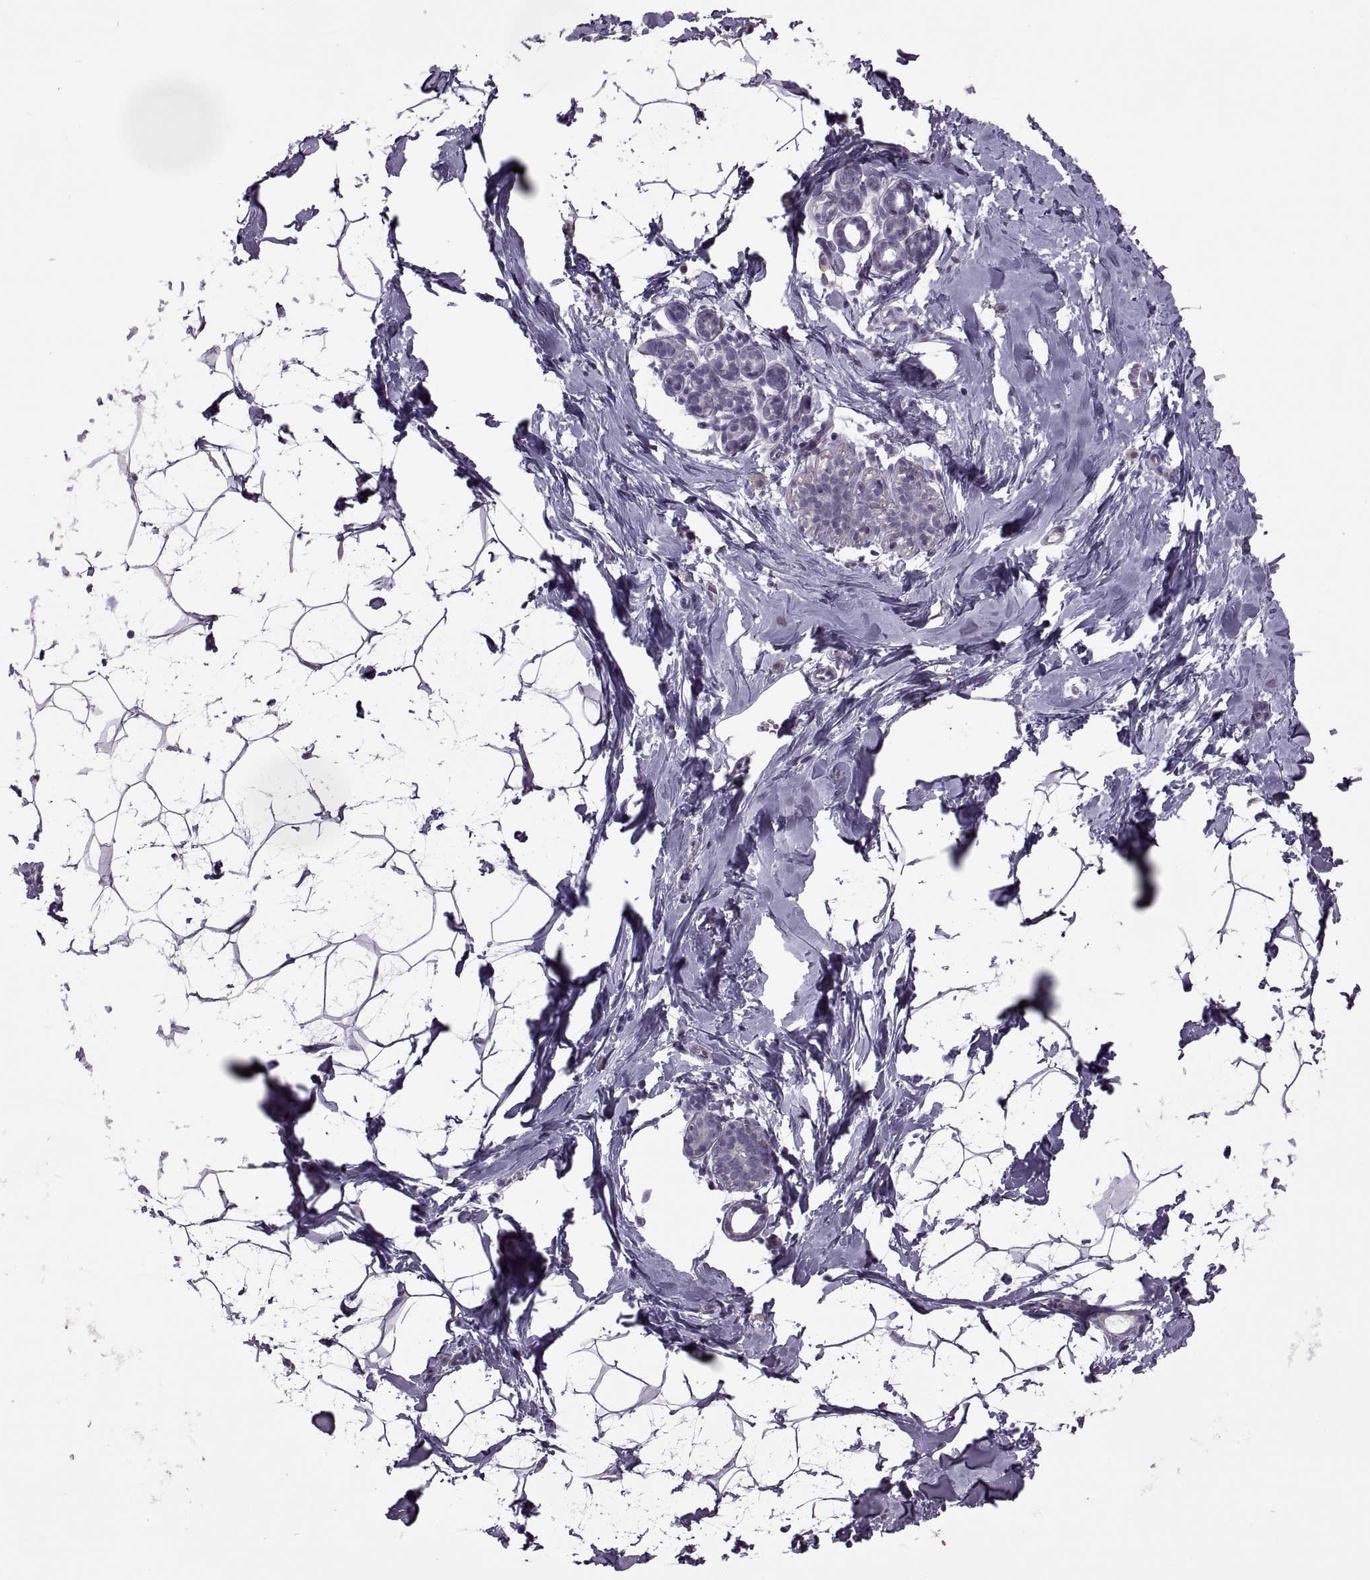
{"staining": {"intensity": "negative", "quantity": "none", "location": "none"}, "tissue": "breast", "cell_type": "Adipocytes", "image_type": "normal", "snomed": [{"axis": "morphology", "description": "Normal tissue, NOS"}, {"axis": "topography", "description": "Breast"}], "caption": "A histopathology image of breast stained for a protein reveals no brown staining in adipocytes.", "gene": "ODF3", "patient": {"sex": "female", "age": 32}}